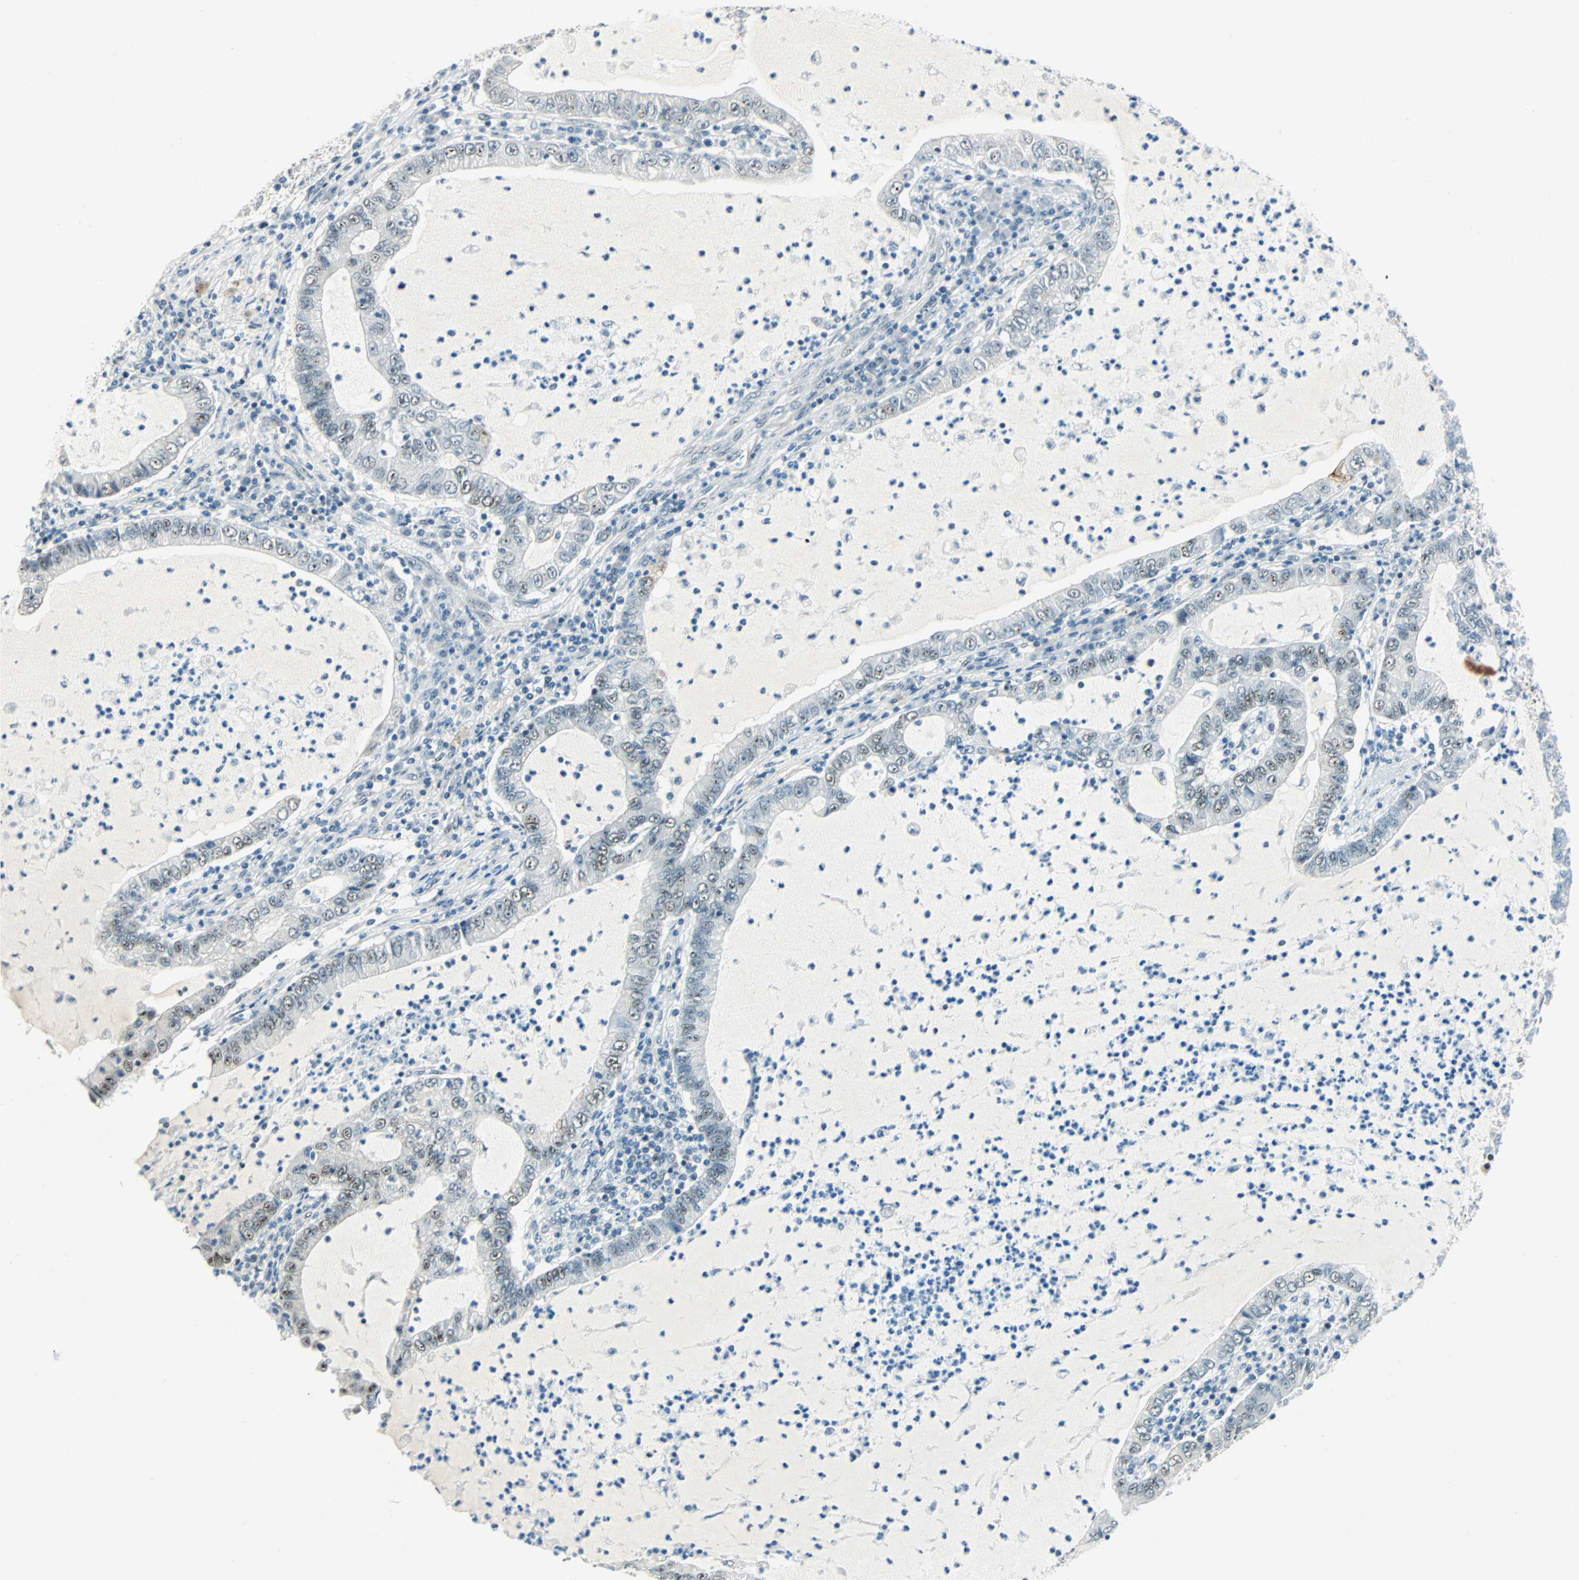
{"staining": {"intensity": "moderate", "quantity": "25%-75%", "location": "nuclear"}, "tissue": "lung cancer", "cell_type": "Tumor cells", "image_type": "cancer", "snomed": [{"axis": "morphology", "description": "Adenocarcinoma, NOS"}, {"axis": "topography", "description": "Lung"}], "caption": "Tumor cells demonstrate moderate nuclear expression in about 25%-75% of cells in lung adenocarcinoma.", "gene": "NELFE", "patient": {"sex": "female", "age": 51}}